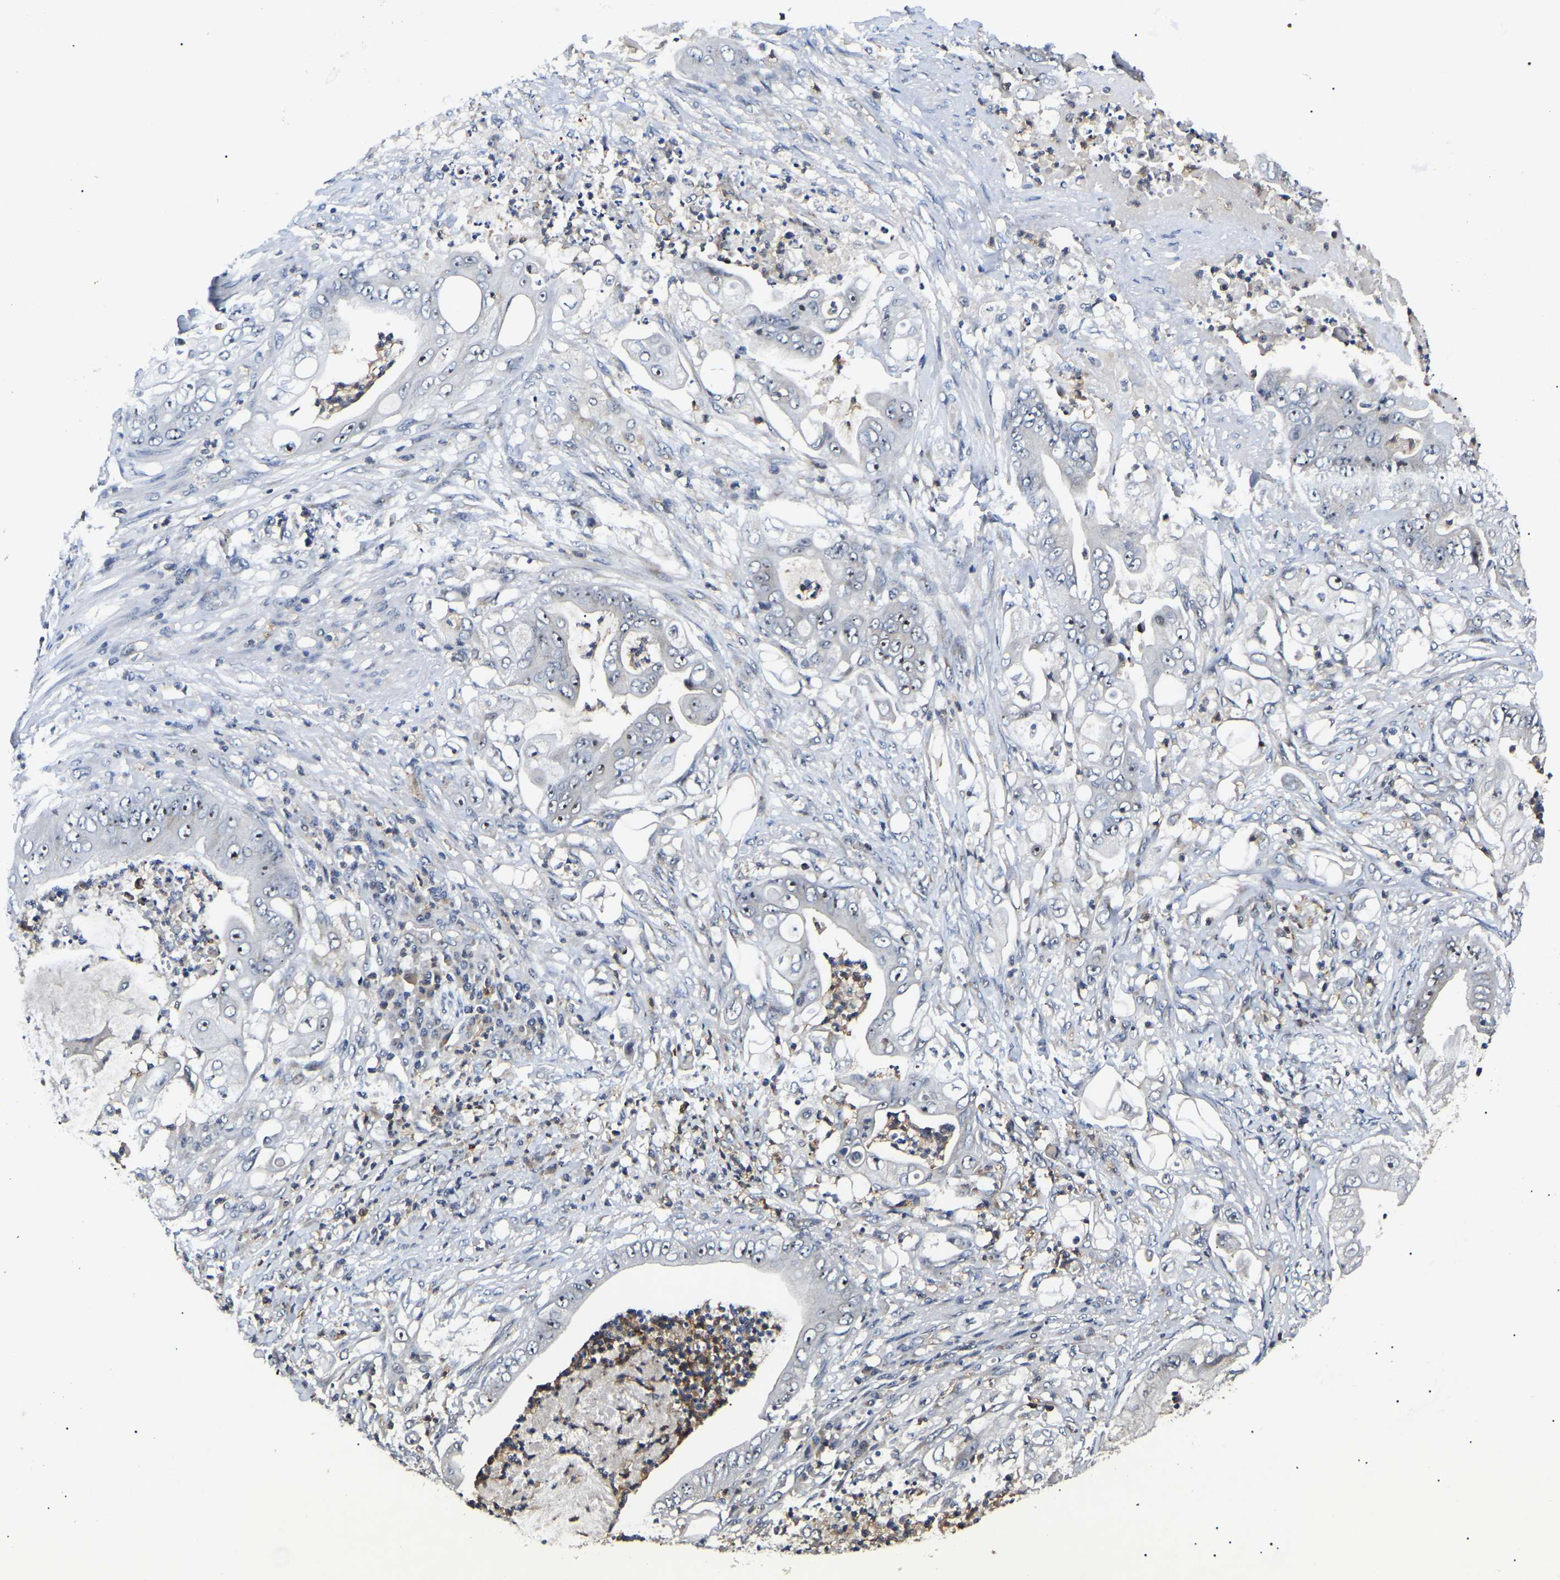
{"staining": {"intensity": "moderate", "quantity": "<25%", "location": "nuclear"}, "tissue": "stomach cancer", "cell_type": "Tumor cells", "image_type": "cancer", "snomed": [{"axis": "morphology", "description": "Adenocarcinoma, NOS"}, {"axis": "topography", "description": "Stomach"}], "caption": "A high-resolution histopathology image shows IHC staining of stomach adenocarcinoma, which demonstrates moderate nuclear staining in about <25% of tumor cells. (Stains: DAB (3,3'-diaminobenzidine) in brown, nuclei in blue, Microscopy: brightfield microscopy at high magnification).", "gene": "RBM28", "patient": {"sex": "female", "age": 73}}